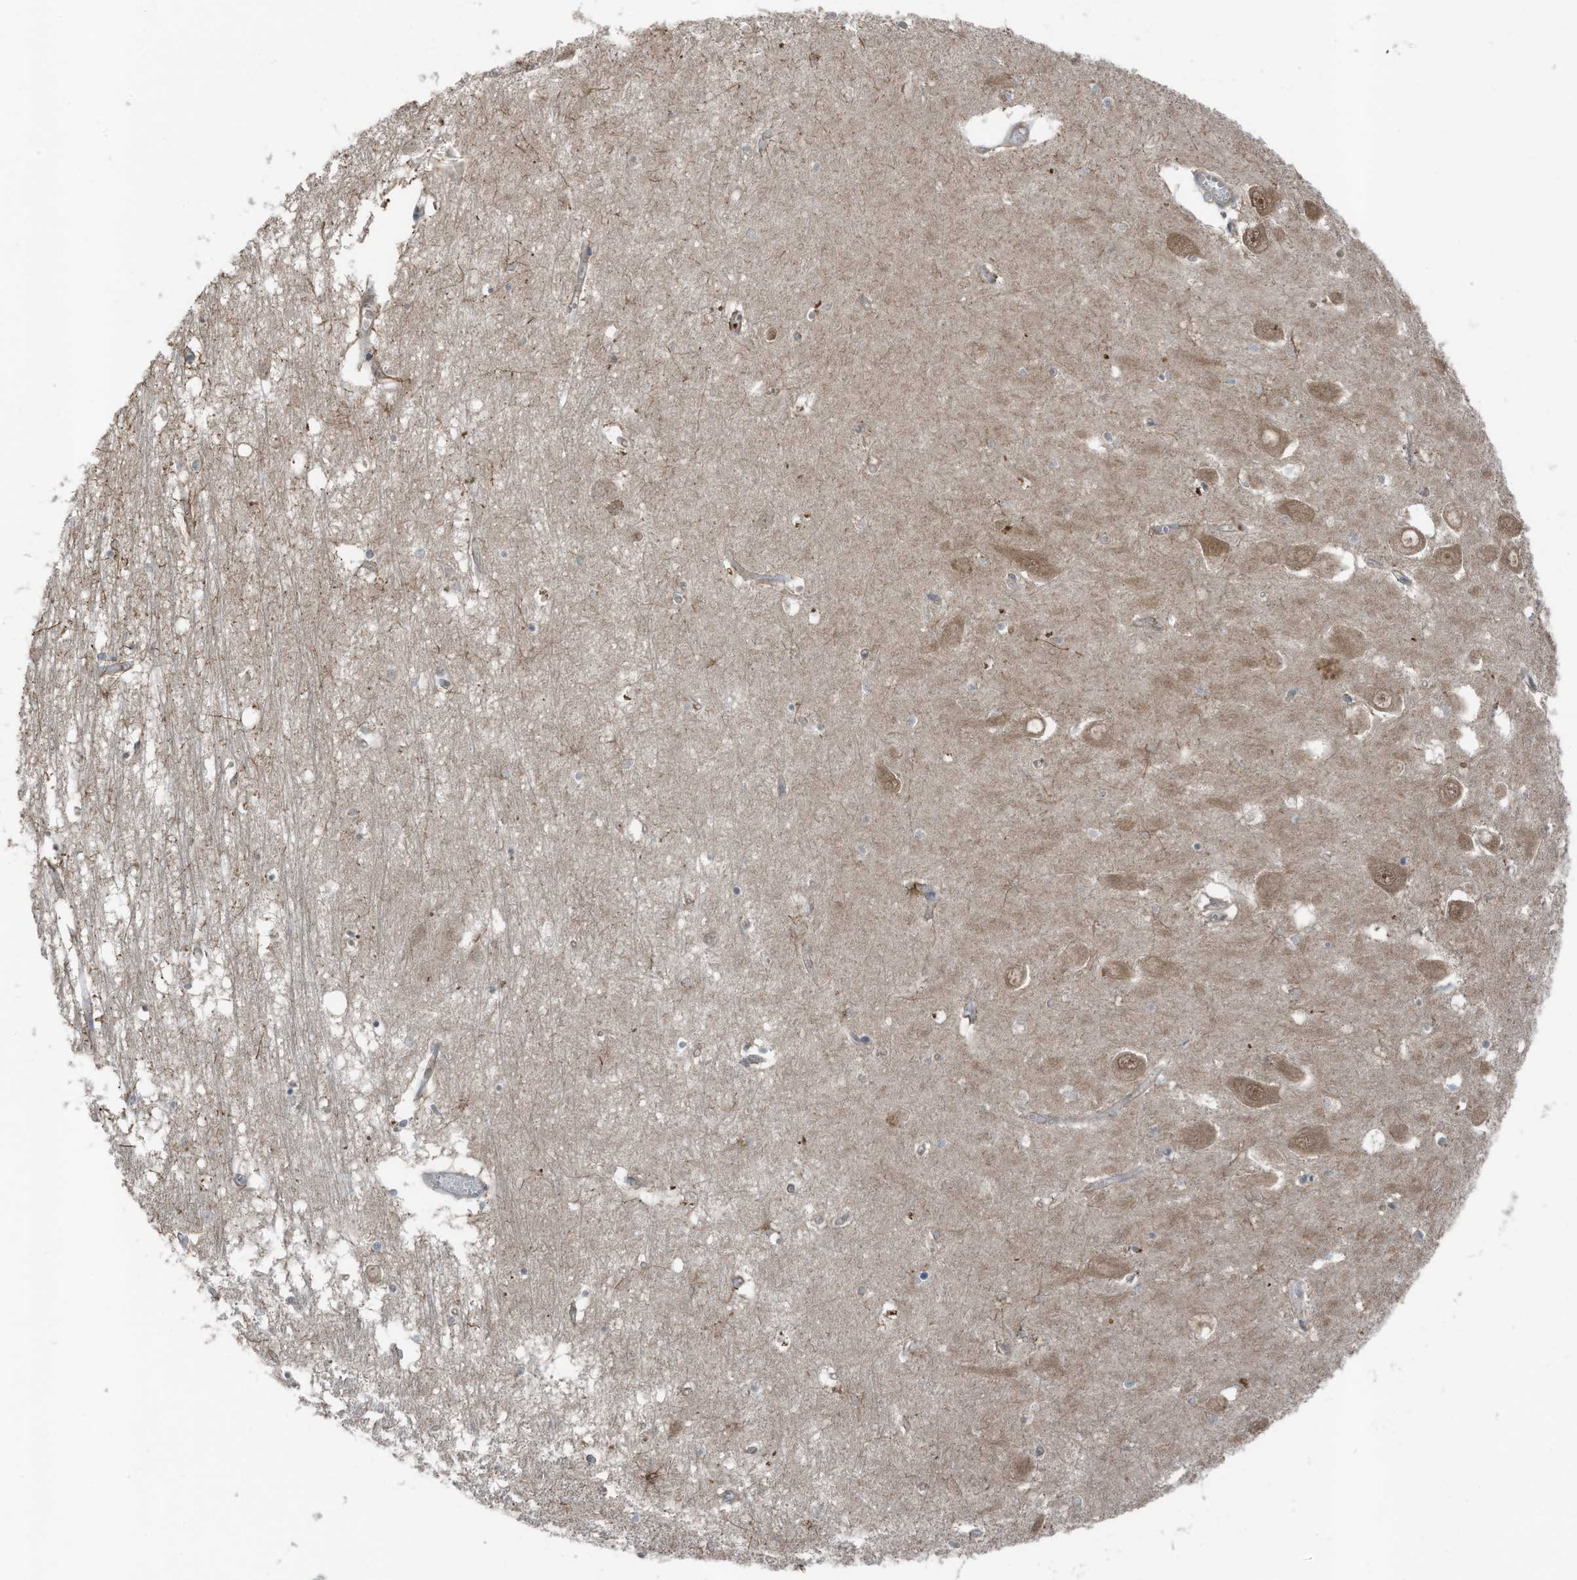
{"staining": {"intensity": "weak", "quantity": "<25%", "location": "cytoplasmic/membranous"}, "tissue": "hippocampus", "cell_type": "Glial cells", "image_type": "normal", "snomed": [{"axis": "morphology", "description": "Normal tissue, NOS"}, {"axis": "topography", "description": "Hippocampus"}], "caption": "Human hippocampus stained for a protein using IHC displays no staining in glial cells.", "gene": "TXNDC9", "patient": {"sex": "male", "age": 70}}